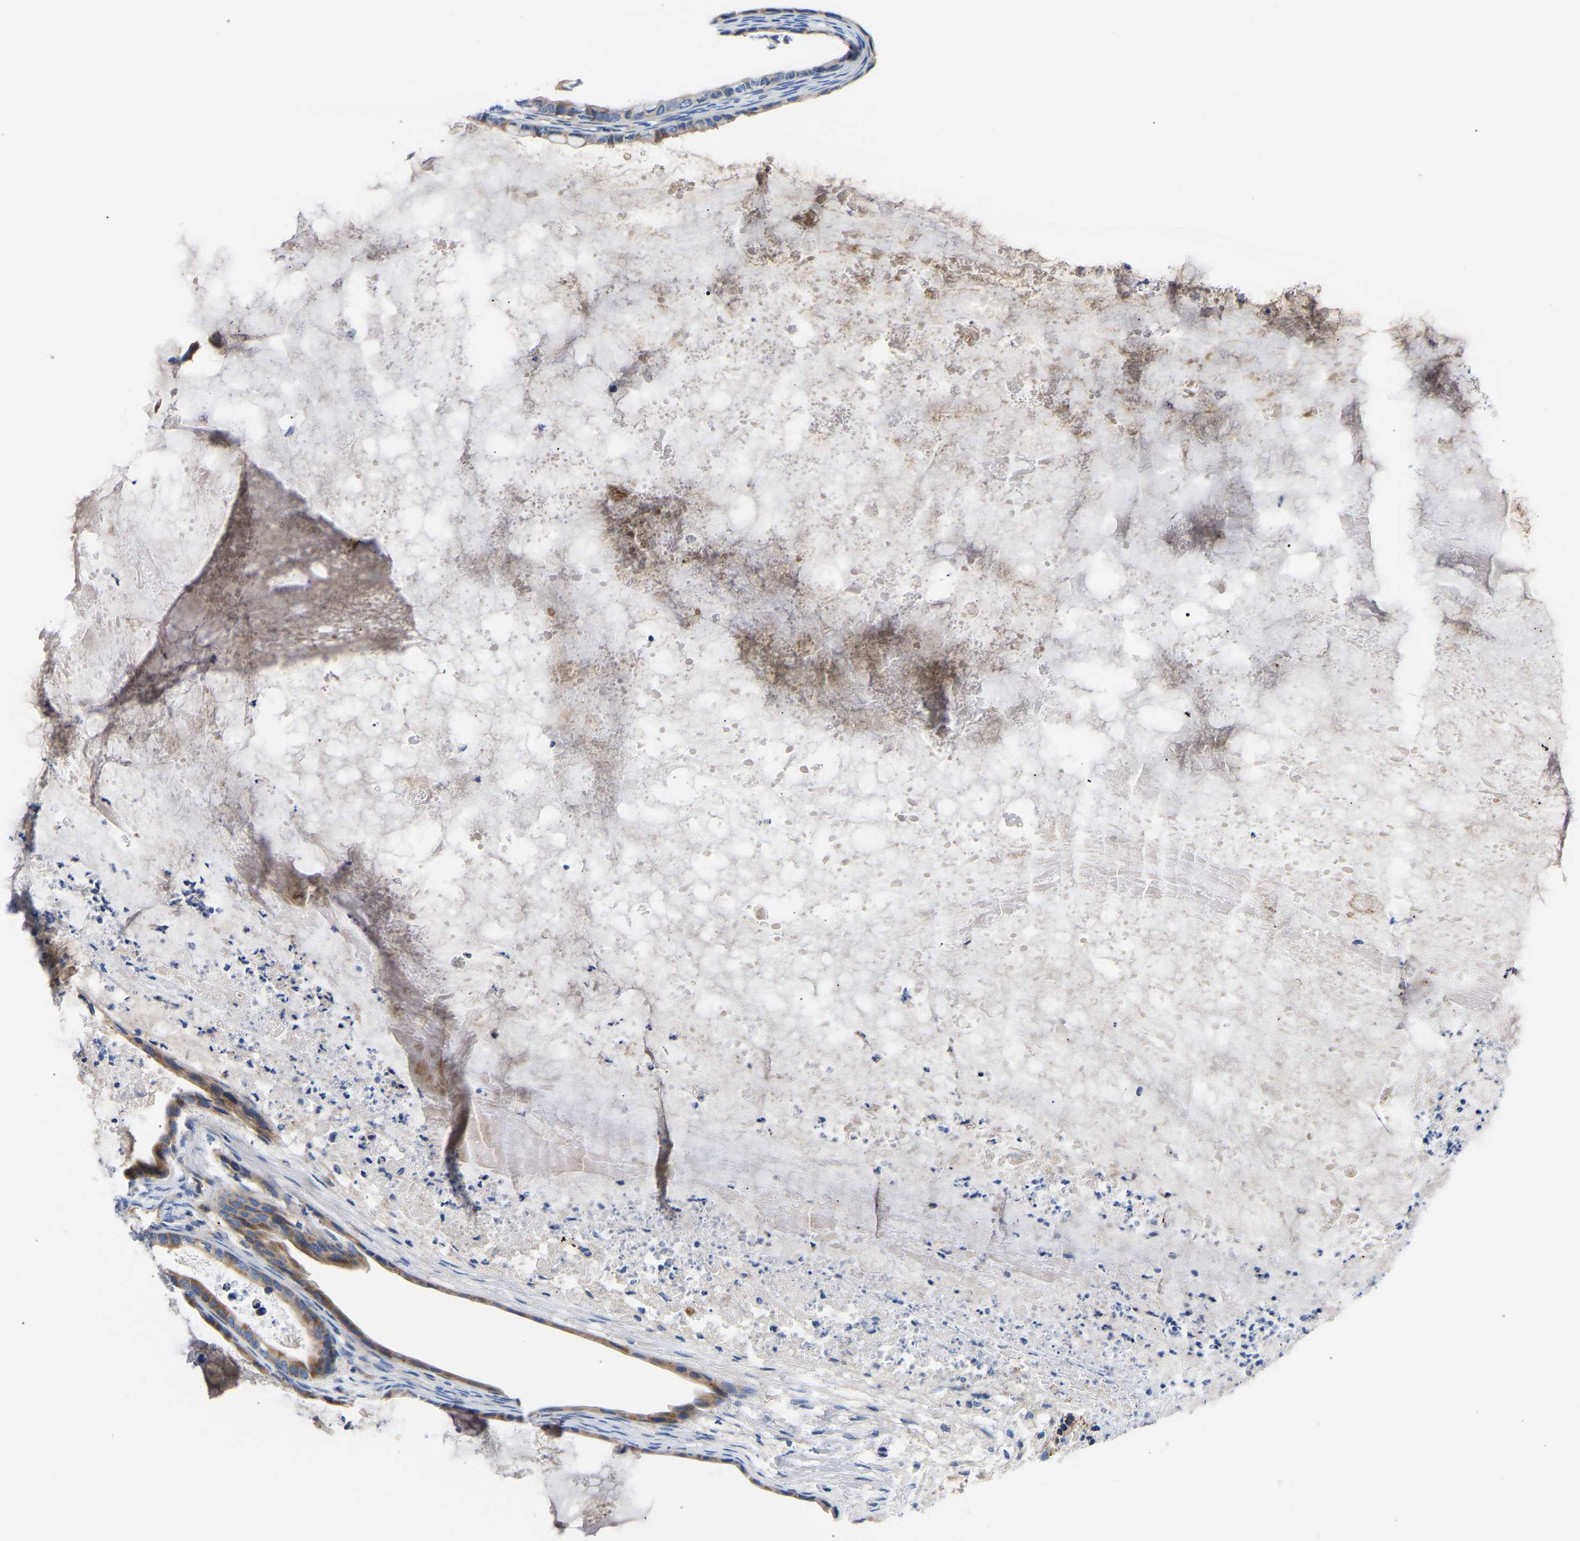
{"staining": {"intensity": "moderate", "quantity": ">75%", "location": "cytoplasmic/membranous"}, "tissue": "ovarian cancer", "cell_type": "Tumor cells", "image_type": "cancer", "snomed": [{"axis": "morphology", "description": "Cystadenocarcinoma, mucinous, NOS"}, {"axis": "topography", "description": "Ovary"}], "caption": "Protein staining of mucinous cystadenocarcinoma (ovarian) tissue demonstrates moderate cytoplasmic/membranous staining in about >75% of tumor cells. The protein is stained brown, and the nuclei are stained in blue (DAB IHC with brightfield microscopy, high magnification).", "gene": "AIMP2", "patient": {"sex": "female", "age": 80}}